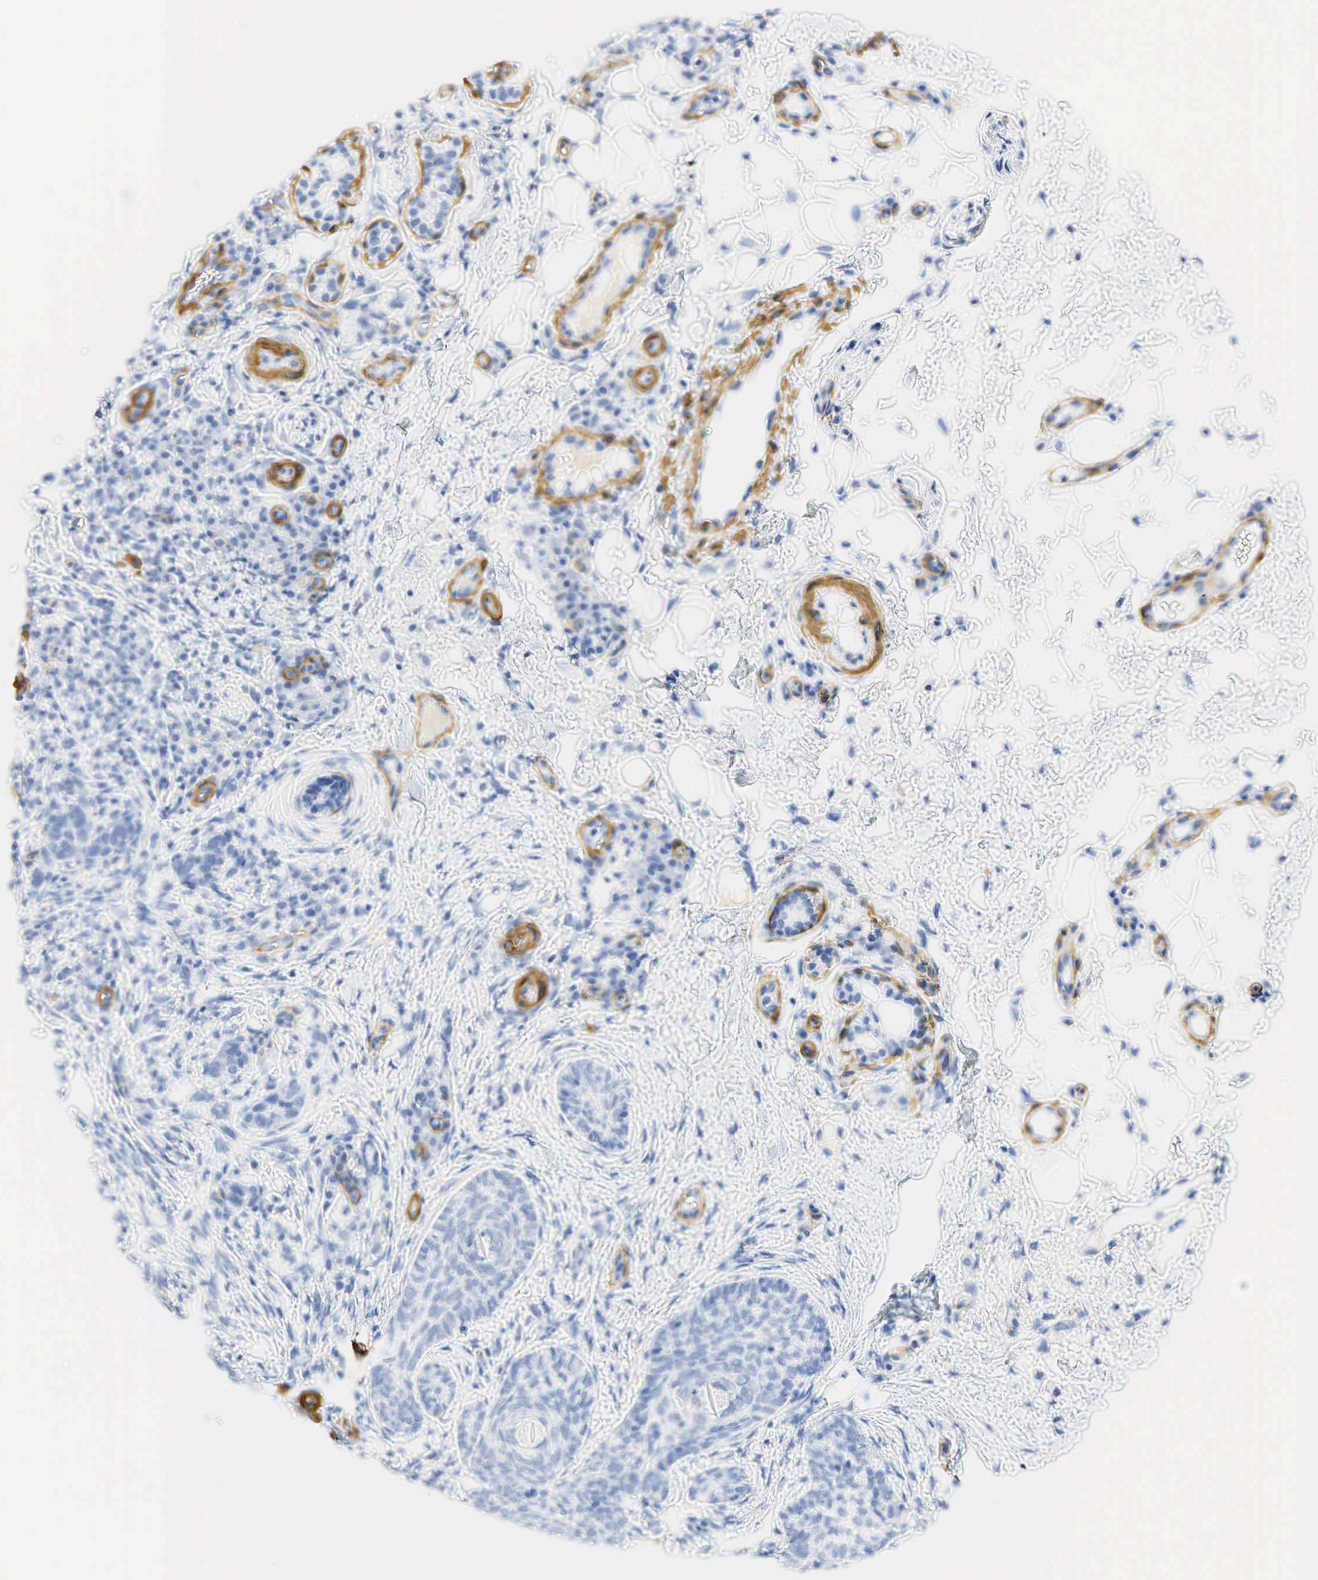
{"staining": {"intensity": "negative", "quantity": "none", "location": "none"}, "tissue": "skin cancer", "cell_type": "Tumor cells", "image_type": "cancer", "snomed": [{"axis": "morphology", "description": "Basal cell carcinoma"}, {"axis": "topography", "description": "Skin"}], "caption": "Tumor cells are negative for brown protein staining in basal cell carcinoma (skin). (Stains: DAB IHC with hematoxylin counter stain, Microscopy: brightfield microscopy at high magnification).", "gene": "ACTA1", "patient": {"sex": "male", "age": 89}}